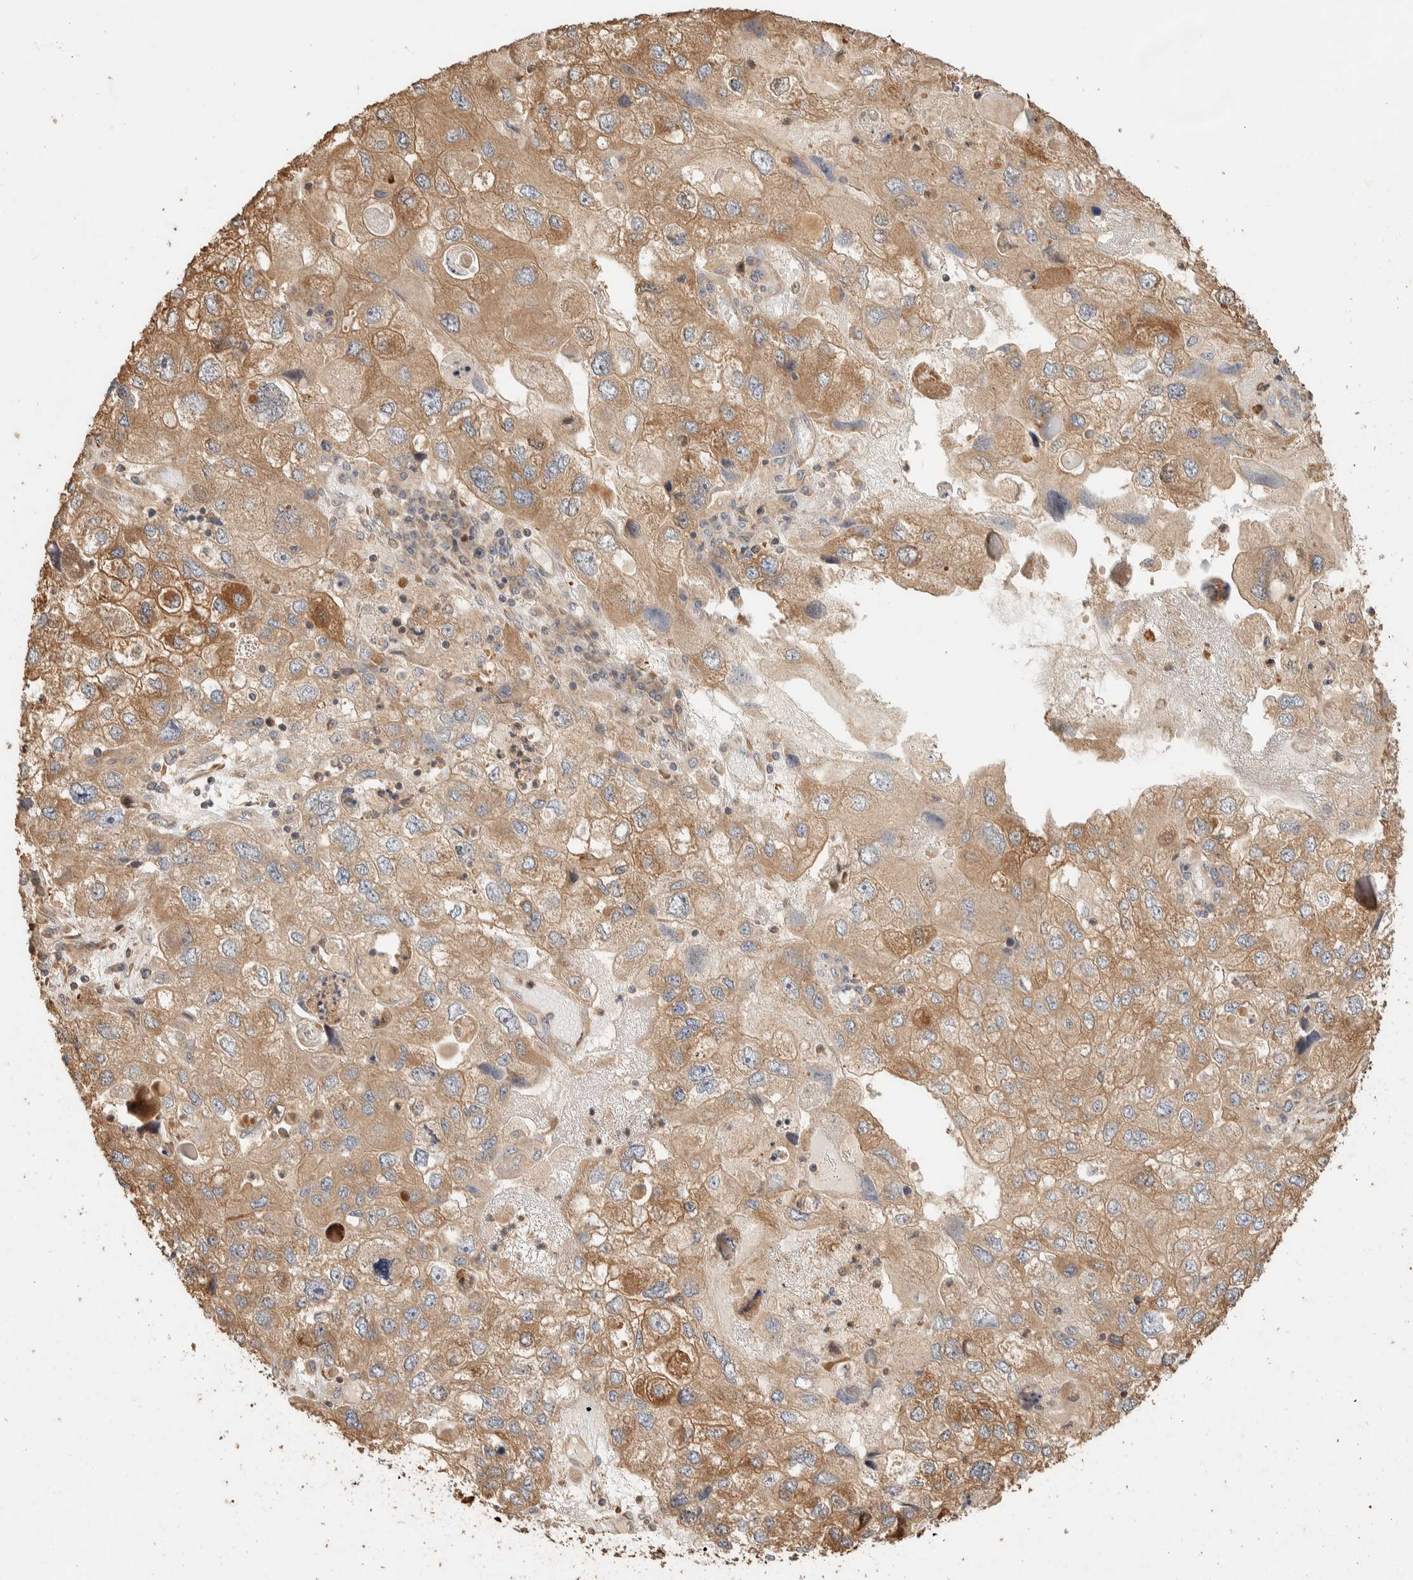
{"staining": {"intensity": "moderate", "quantity": ">75%", "location": "cytoplasmic/membranous"}, "tissue": "endometrial cancer", "cell_type": "Tumor cells", "image_type": "cancer", "snomed": [{"axis": "morphology", "description": "Adenocarcinoma, NOS"}, {"axis": "topography", "description": "Endometrium"}], "caption": "Immunohistochemical staining of human adenocarcinoma (endometrial) shows medium levels of moderate cytoplasmic/membranous protein staining in about >75% of tumor cells.", "gene": "EXOC7", "patient": {"sex": "female", "age": 49}}